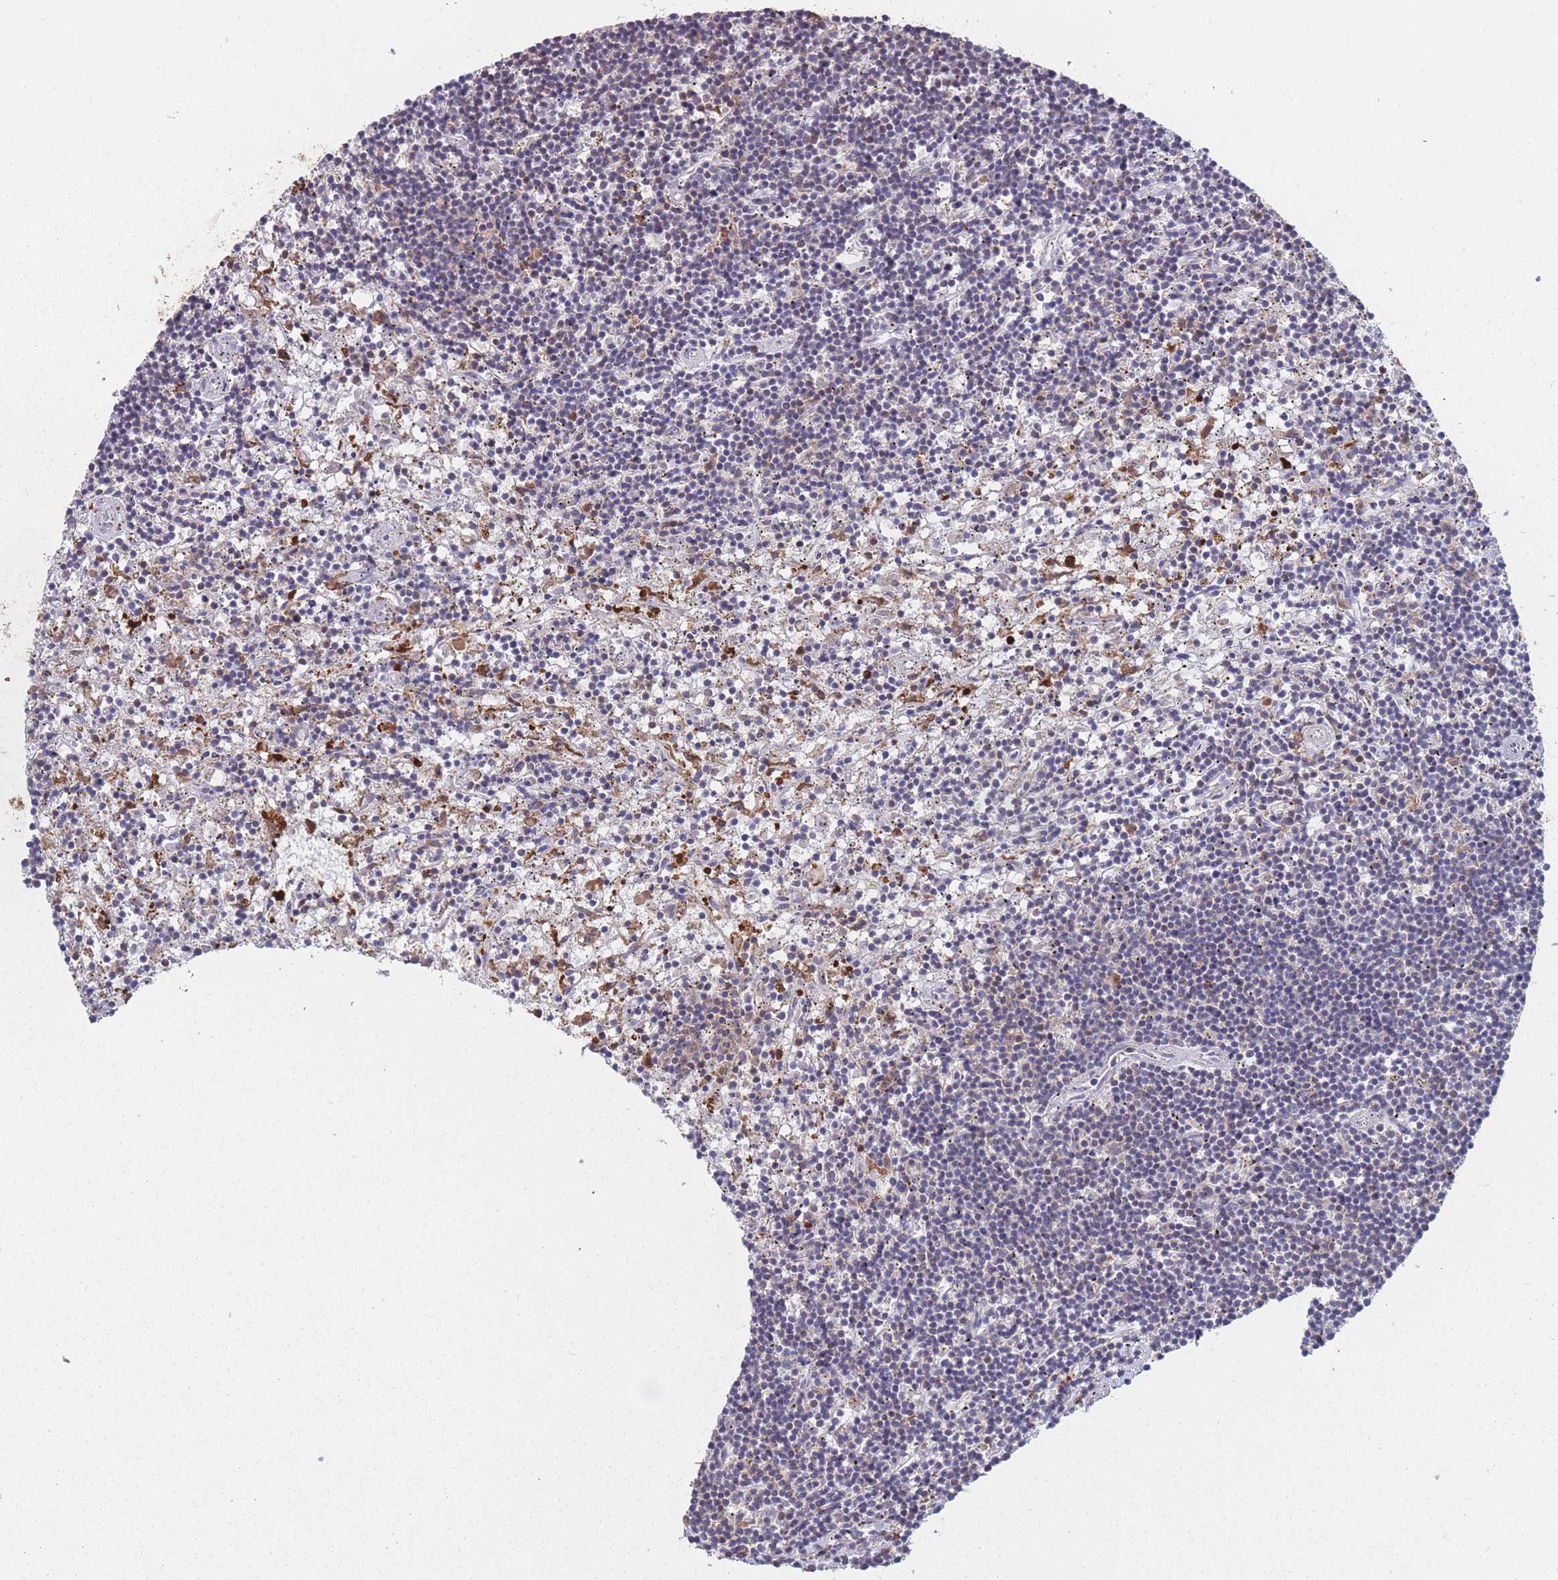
{"staining": {"intensity": "negative", "quantity": "none", "location": "none"}, "tissue": "lymphoma", "cell_type": "Tumor cells", "image_type": "cancer", "snomed": [{"axis": "morphology", "description": "Malignant lymphoma, non-Hodgkin's type, Low grade"}, {"axis": "topography", "description": "Spleen"}], "caption": "Tumor cells show no significant protein expression in lymphoma.", "gene": "CD33", "patient": {"sex": "male", "age": 76}}